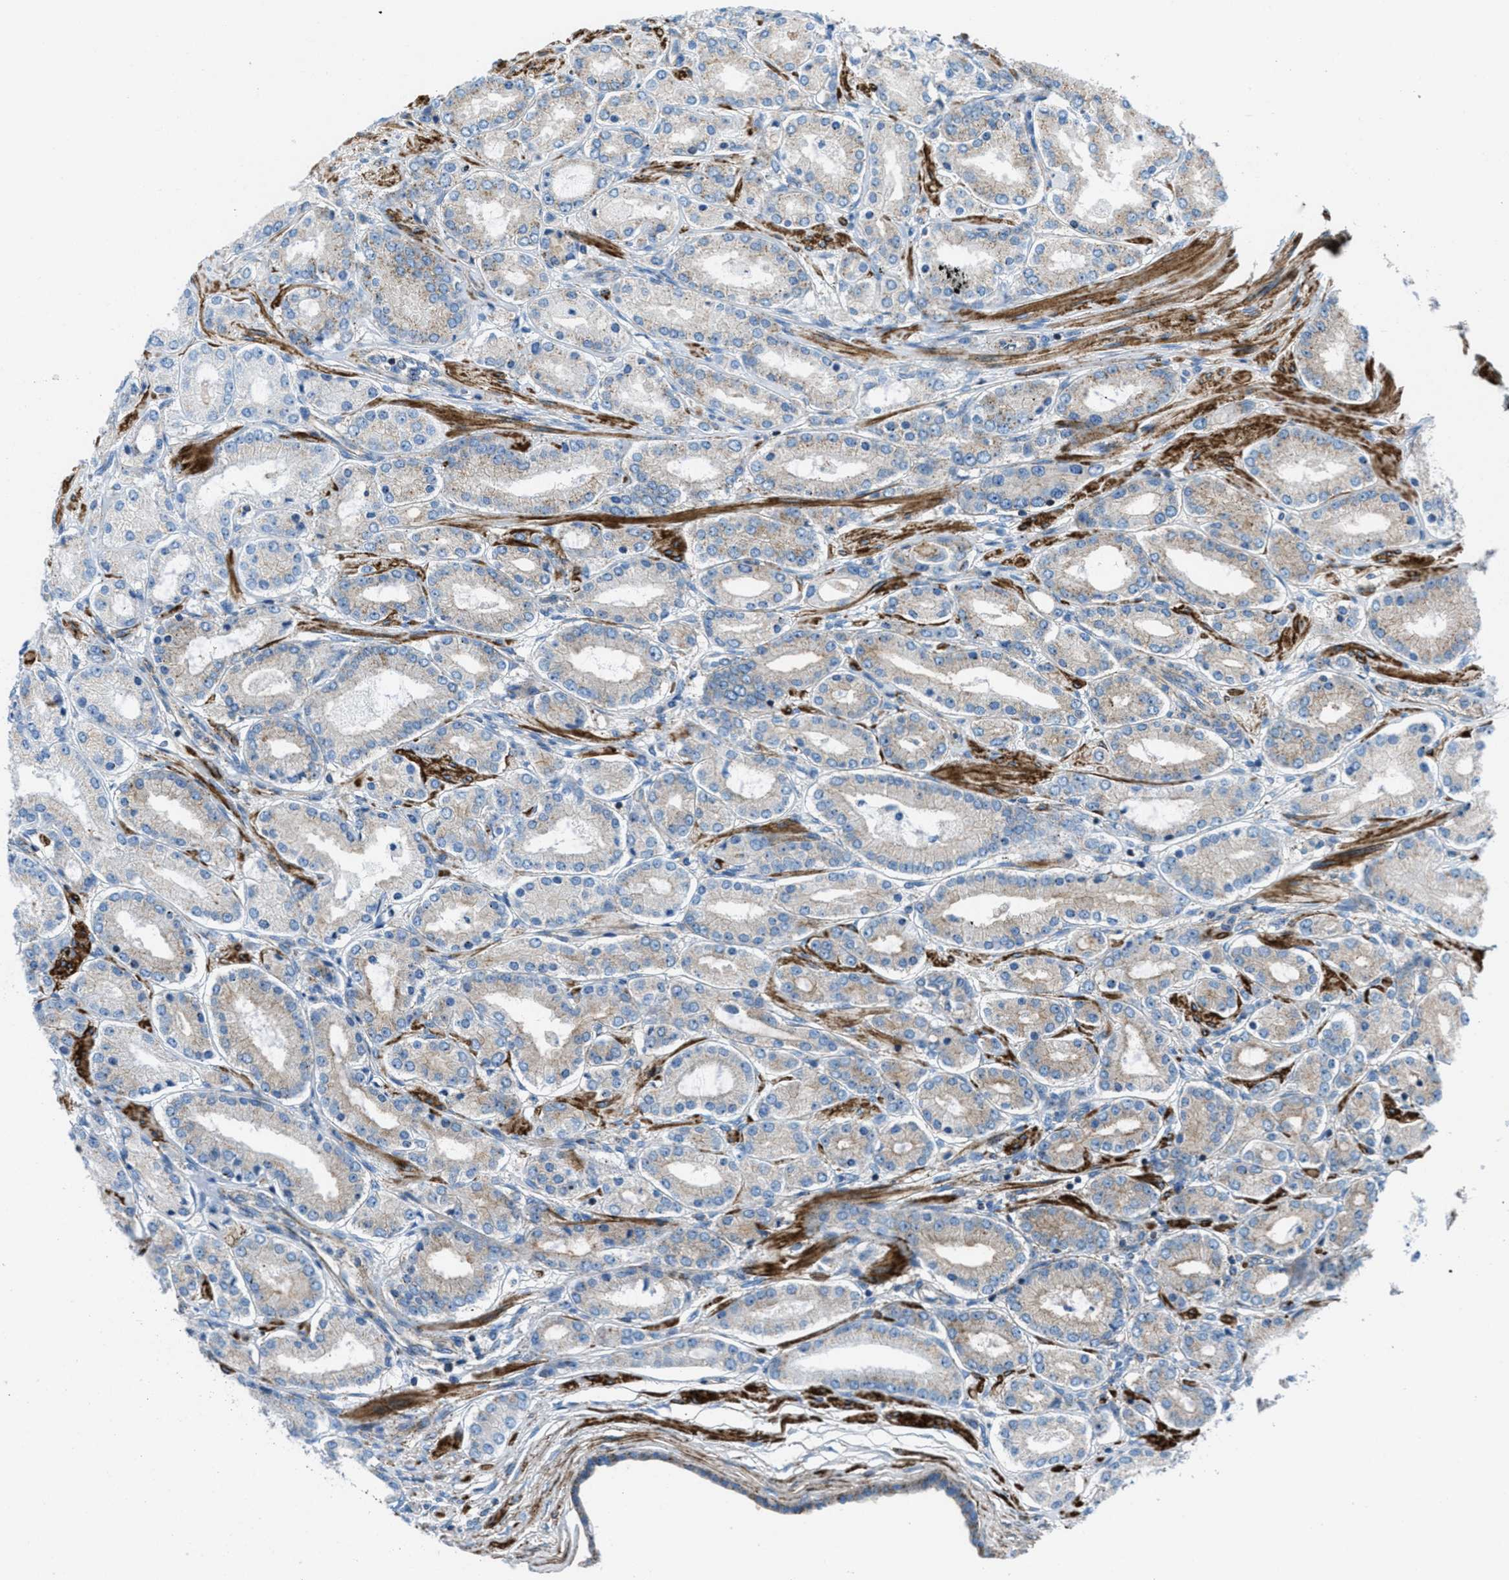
{"staining": {"intensity": "weak", "quantity": "25%-75%", "location": "cytoplasmic/membranous"}, "tissue": "prostate cancer", "cell_type": "Tumor cells", "image_type": "cancer", "snomed": [{"axis": "morphology", "description": "Adenocarcinoma, Low grade"}, {"axis": "topography", "description": "Prostate"}], "caption": "Immunohistochemistry (IHC) (DAB) staining of adenocarcinoma (low-grade) (prostate) reveals weak cytoplasmic/membranous protein expression in about 25%-75% of tumor cells.", "gene": "MFSD13A", "patient": {"sex": "male", "age": 63}}